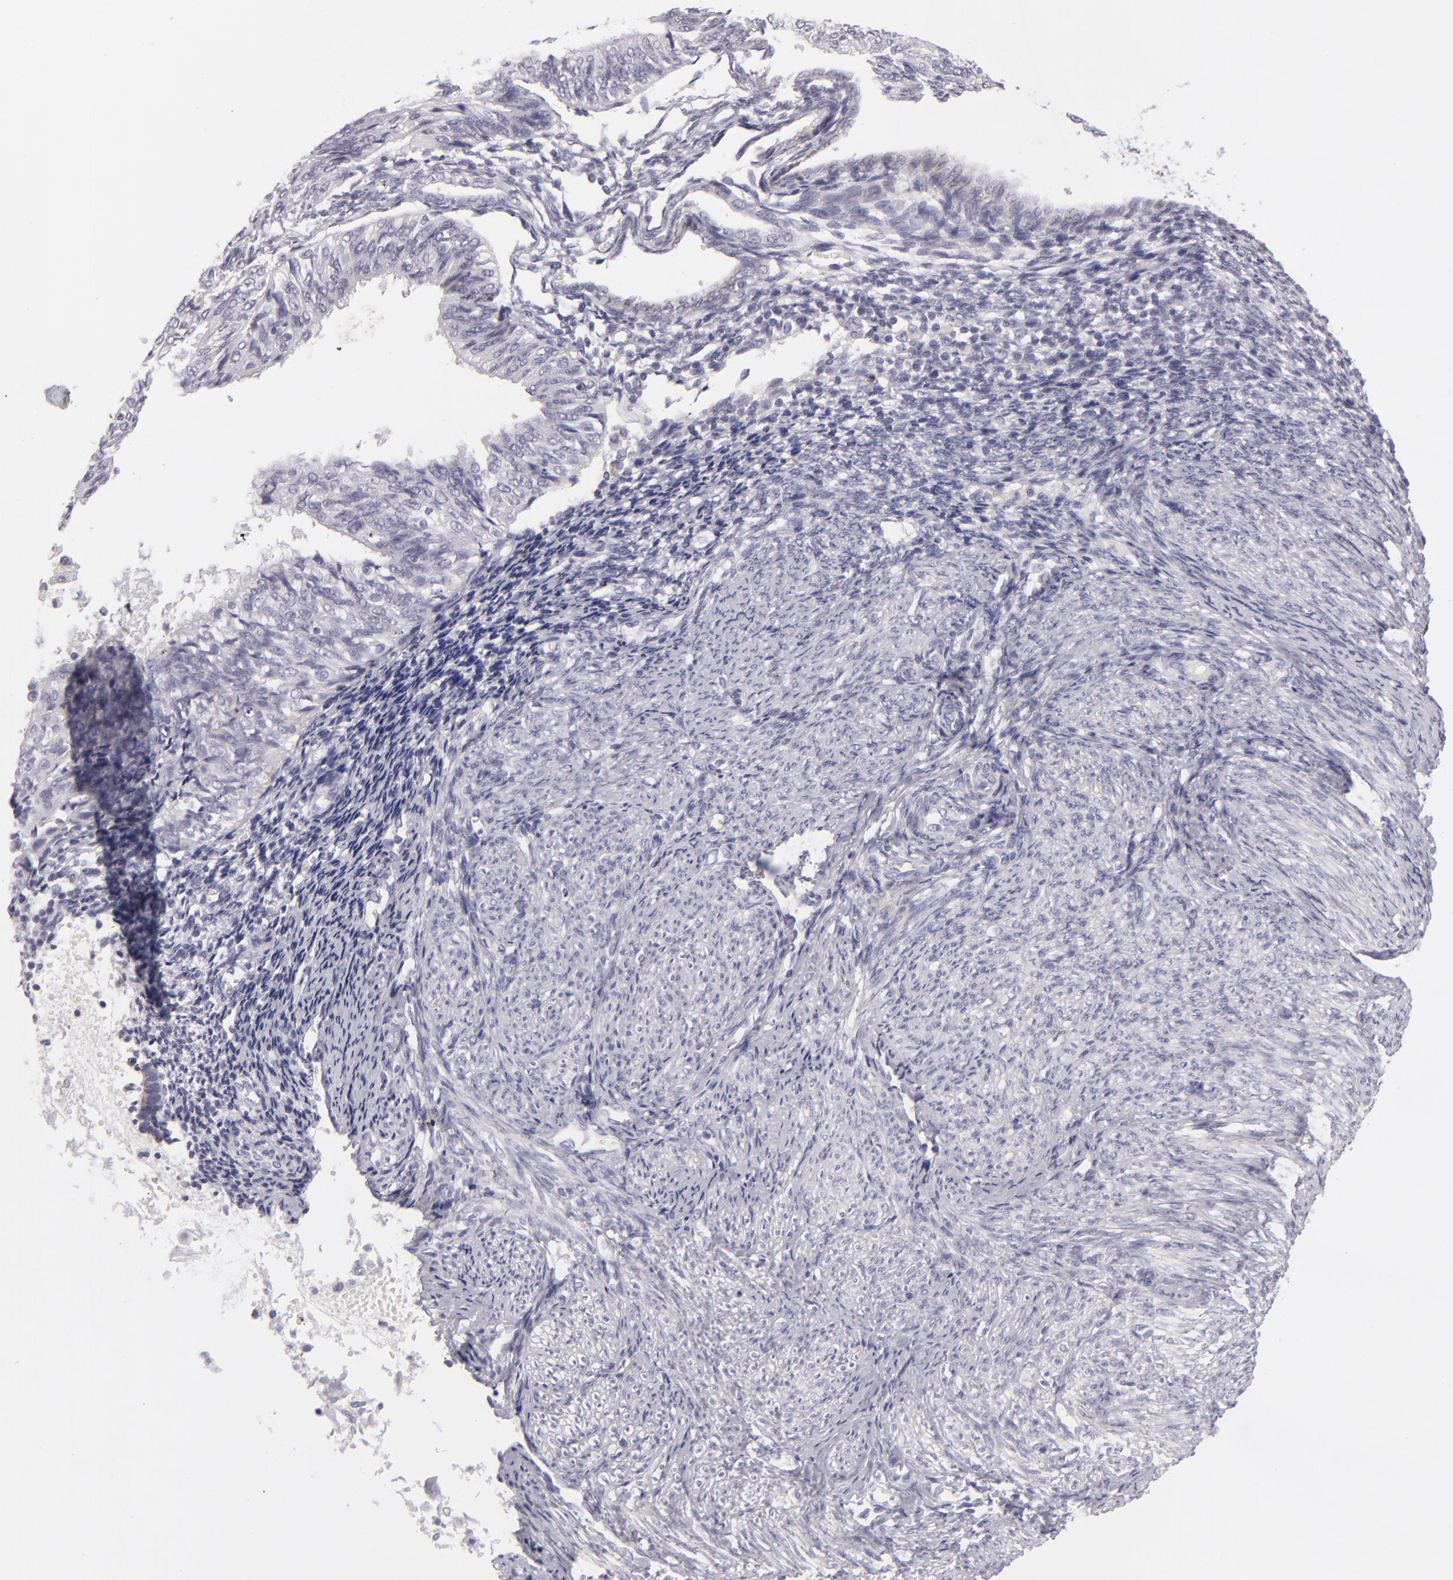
{"staining": {"intensity": "negative", "quantity": "none", "location": "none"}, "tissue": "endometrial cancer", "cell_type": "Tumor cells", "image_type": "cancer", "snomed": [{"axis": "morphology", "description": "Adenocarcinoma, NOS"}, {"axis": "topography", "description": "Endometrium"}], "caption": "Tumor cells show no significant positivity in adenocarcinoma (endometrial). The staining is performed using DAB brown chromogen with nuclei counter-stained in using hematoxylin.", "gene": "TNNC1", "patient": {"sex": "female", "age": 55}}